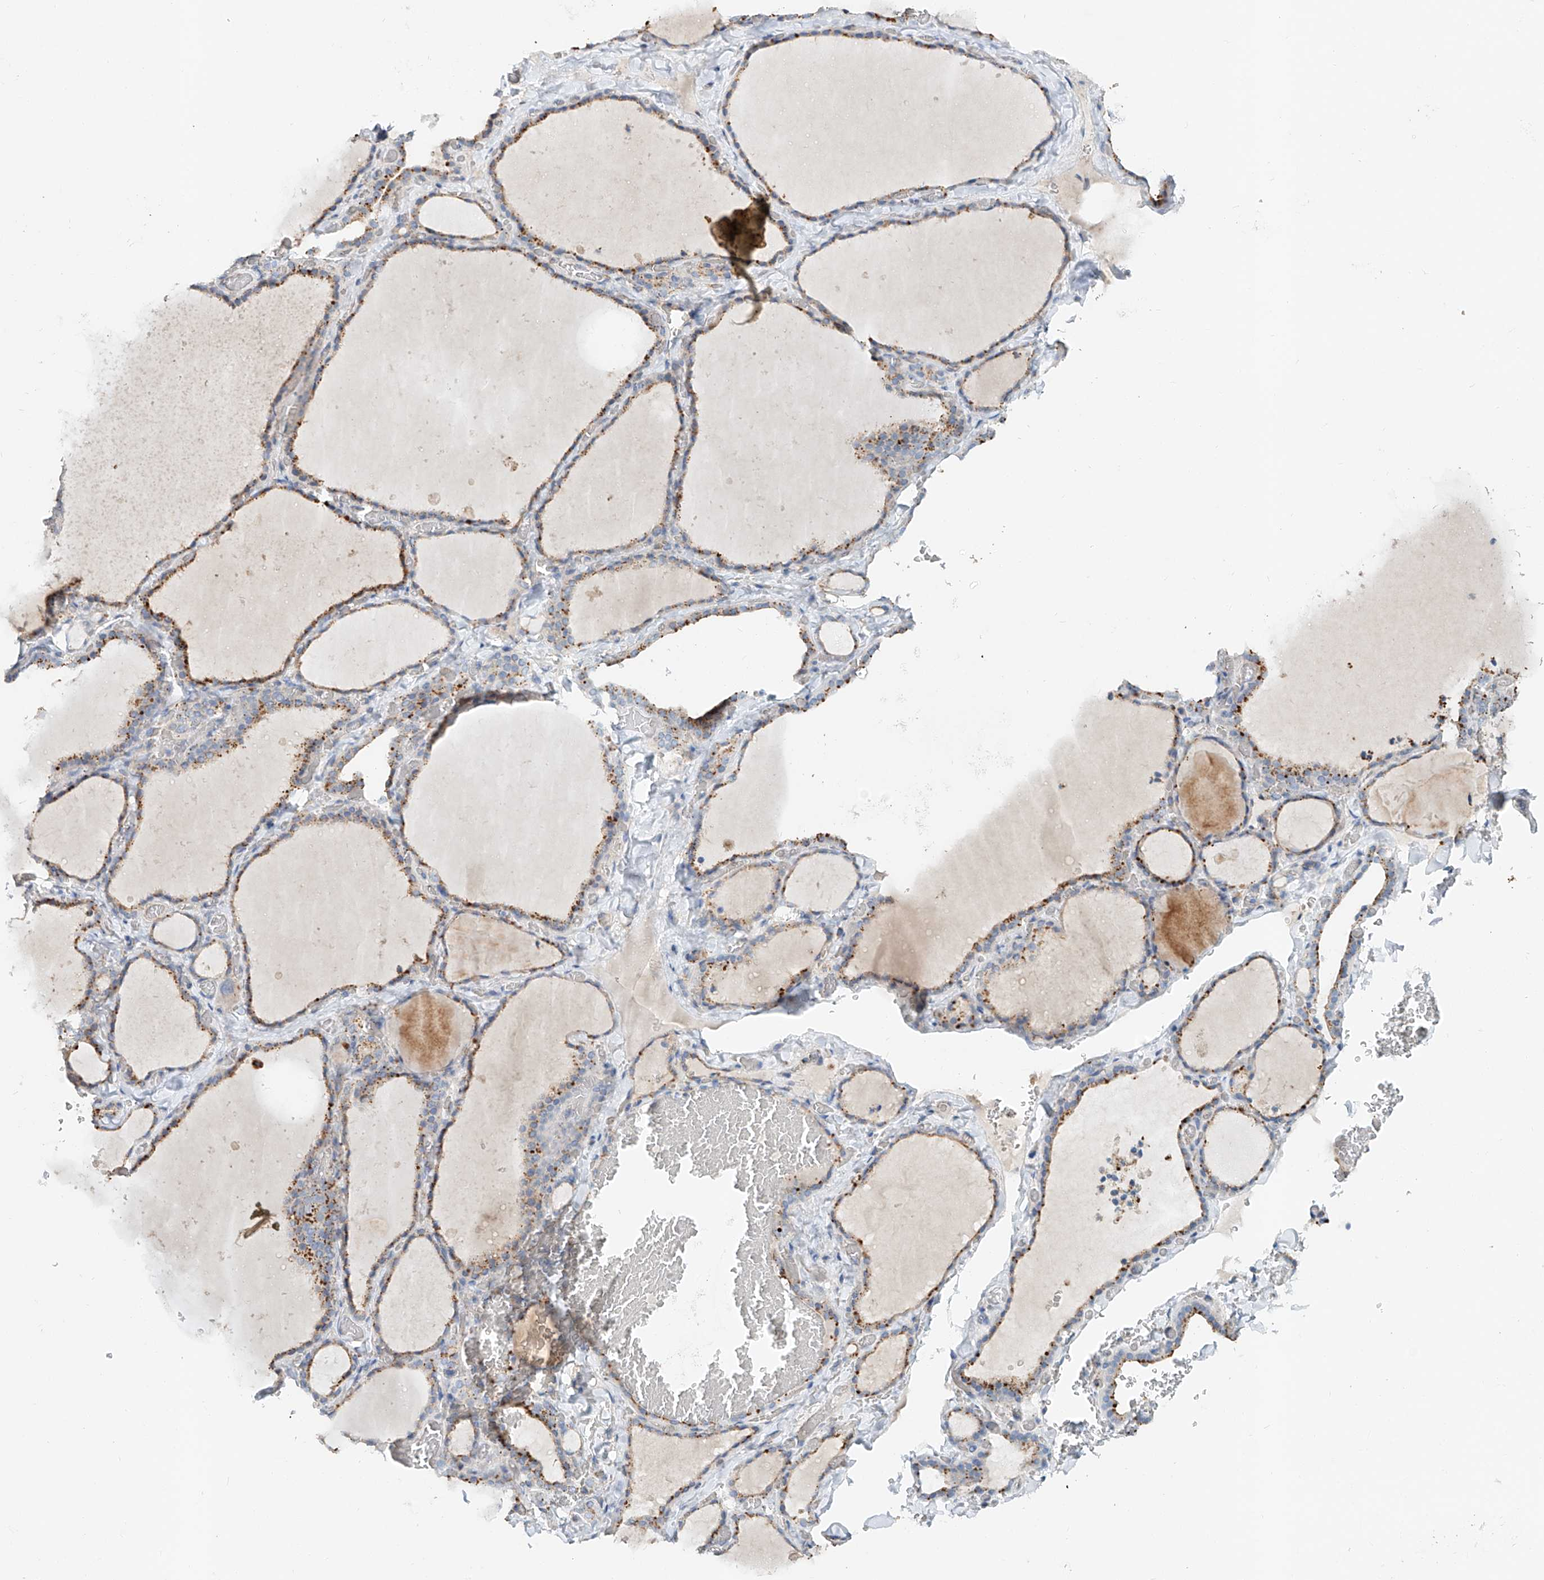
{"staining": {"intensity": "moderate", "quantity": "25%-75%", "location": "cytoplasmic/membranous"}, "tissue": "thyroid gland", "cell_type": "Glandular cells", "image_type": "normal", "snomed": [{"axis": "morphology", "description": "Normal tissue, NOS"}, {"axis": "topography", "description": "Thyroid gland"}], "caption": "Approximately 25%-75% of glandular cells in benign human thyroid gland show moderate cytoplasmic/membranous protein positivity as visualized by brown immunohistochemical staining.", "gene": "TRIM47", "patient": {"sex": "female", "age": 22}}